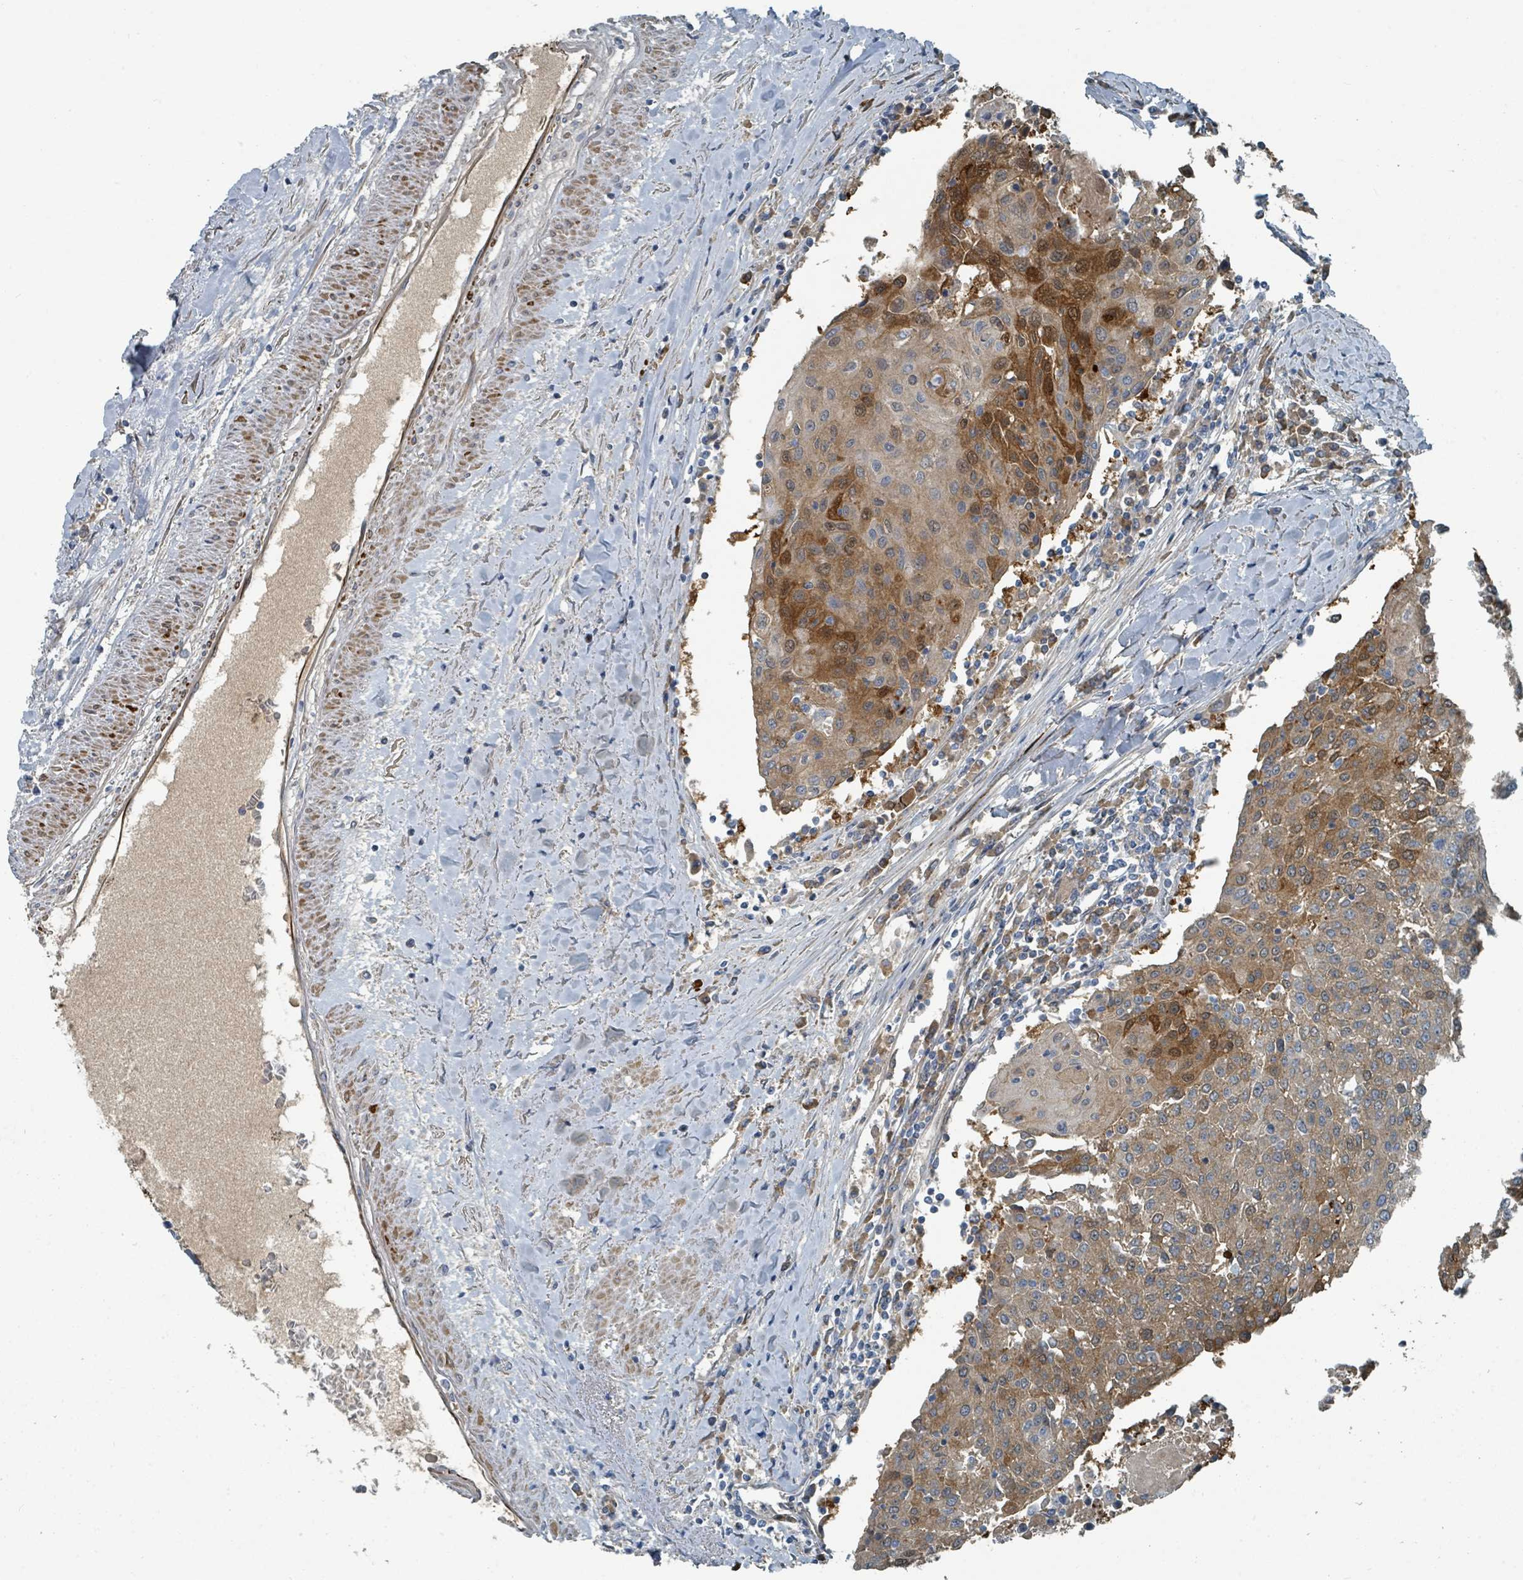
{"staining": {"intensity": "moderate", "quantity": "25%-75%", "location": "cytoplasmic/membranous,nuclear"}, "tissue": "urothelial cancer", "cell_type": "Tumor cells", "image_type": "cancer", "snomed": [{"axis": "morphology", "description": "Urothelial carcinoma, High grade"}, {"axis": "topography", "description": "Urinary bladder"}], "caption": "Protein expression by immunohistochemistry reveals moderate cytoplasmic/membranous and nuclear positivity in about 25%-75% of tumor cells in urothelial cancer.", "gene": "SLC44A5", "patient": {"sex": "female", "age": 85}}